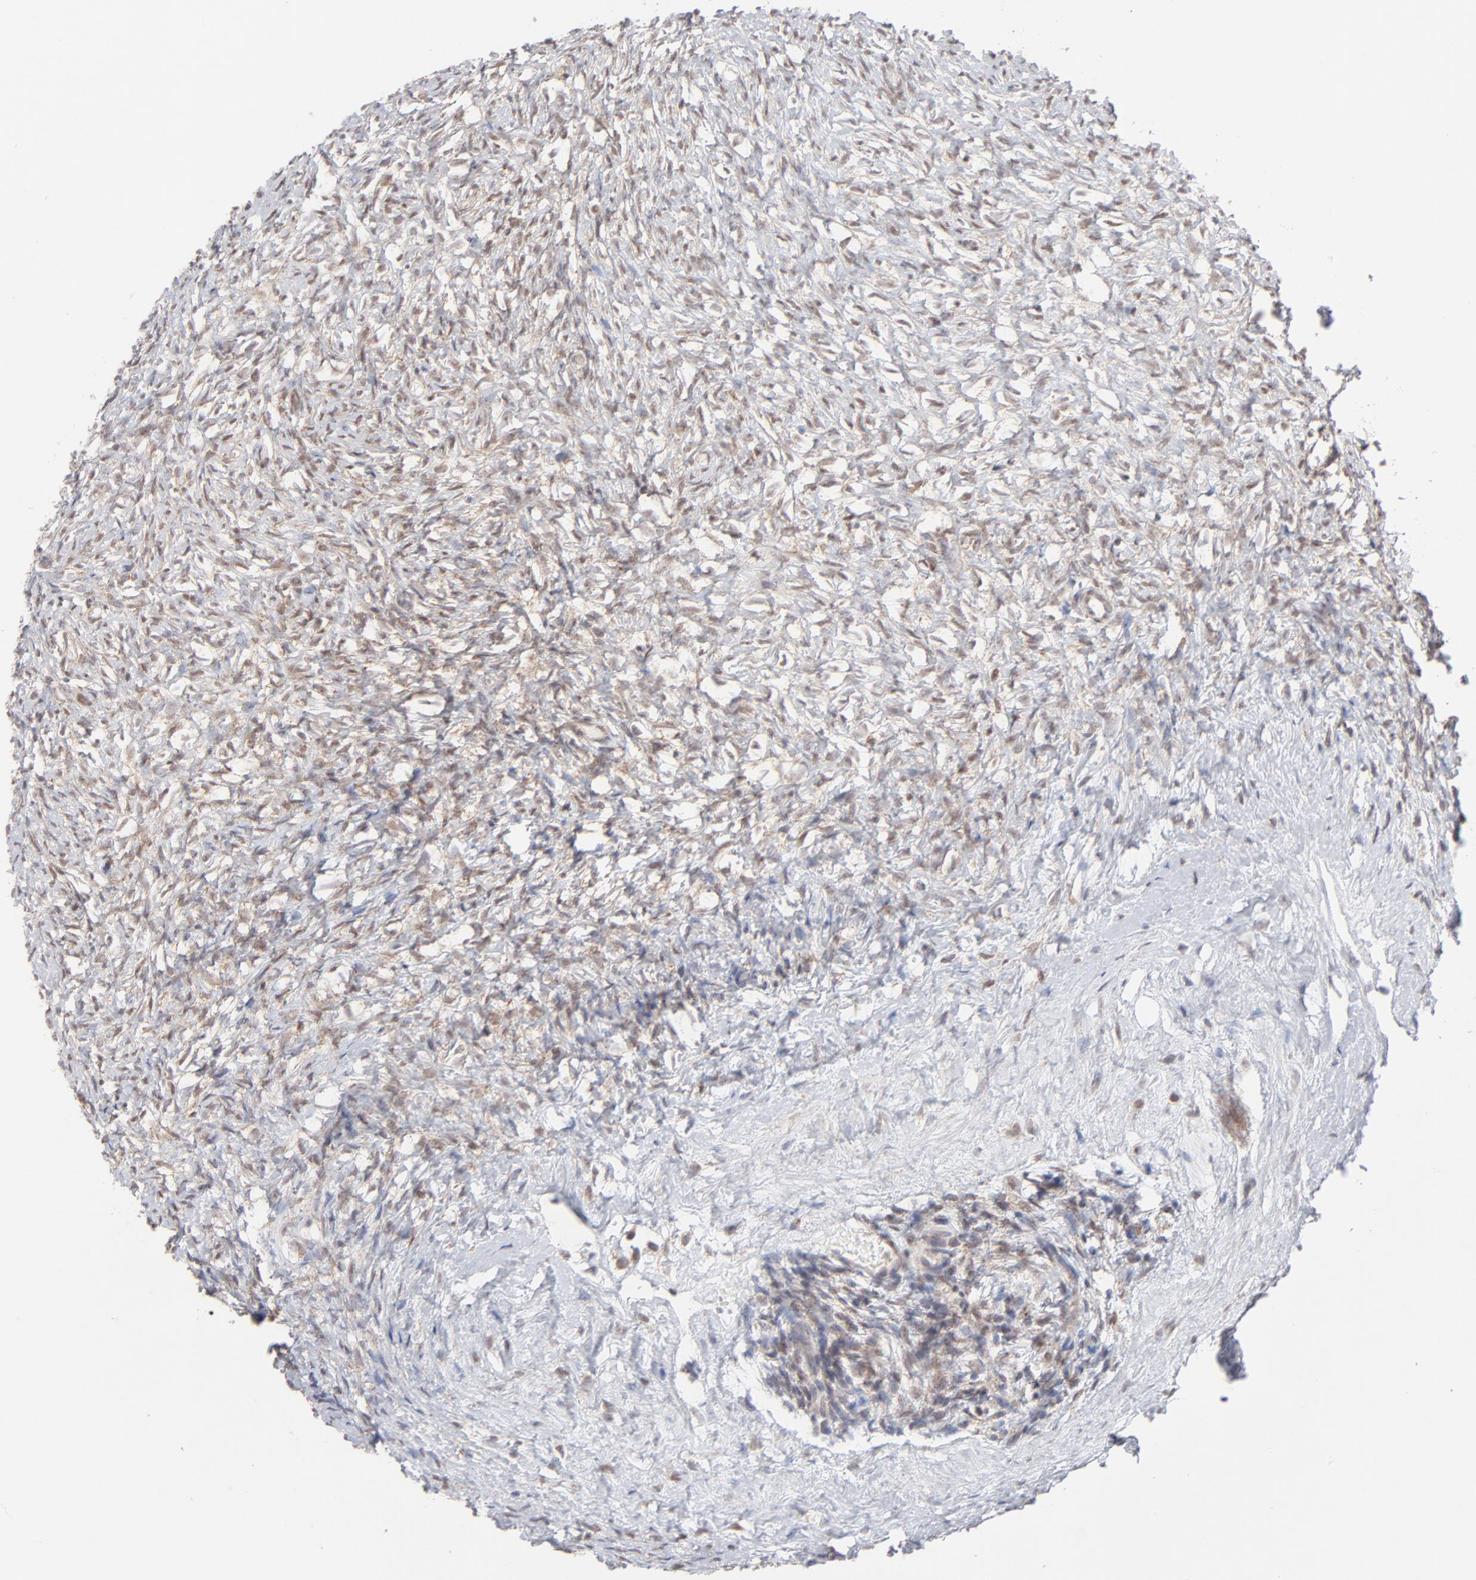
{"staining": {"intensity": "weak", "quantity": "25%-75%", "location": "cytoplasmic/membranous,nuclear"}, "tissue": "ovary", "cell_type": "Ovarian stroma cells", "image_type": "normal", "snomed": [{"axis": "morphology", "description": "Normal tissue, NOS"}, {"axis": "topography", "description": "Ovary"}], "caption": "Immunohistochemistry (IHC) of benign human ovary exhibits low levels of weak cytoplasmic/membranous,nuclear expression in approximately 25%-75% of ovarian stroma cells. Nuclei are stained in blue.", "gene": "NBN", "patient": {"sex": "female", "age": 35}}